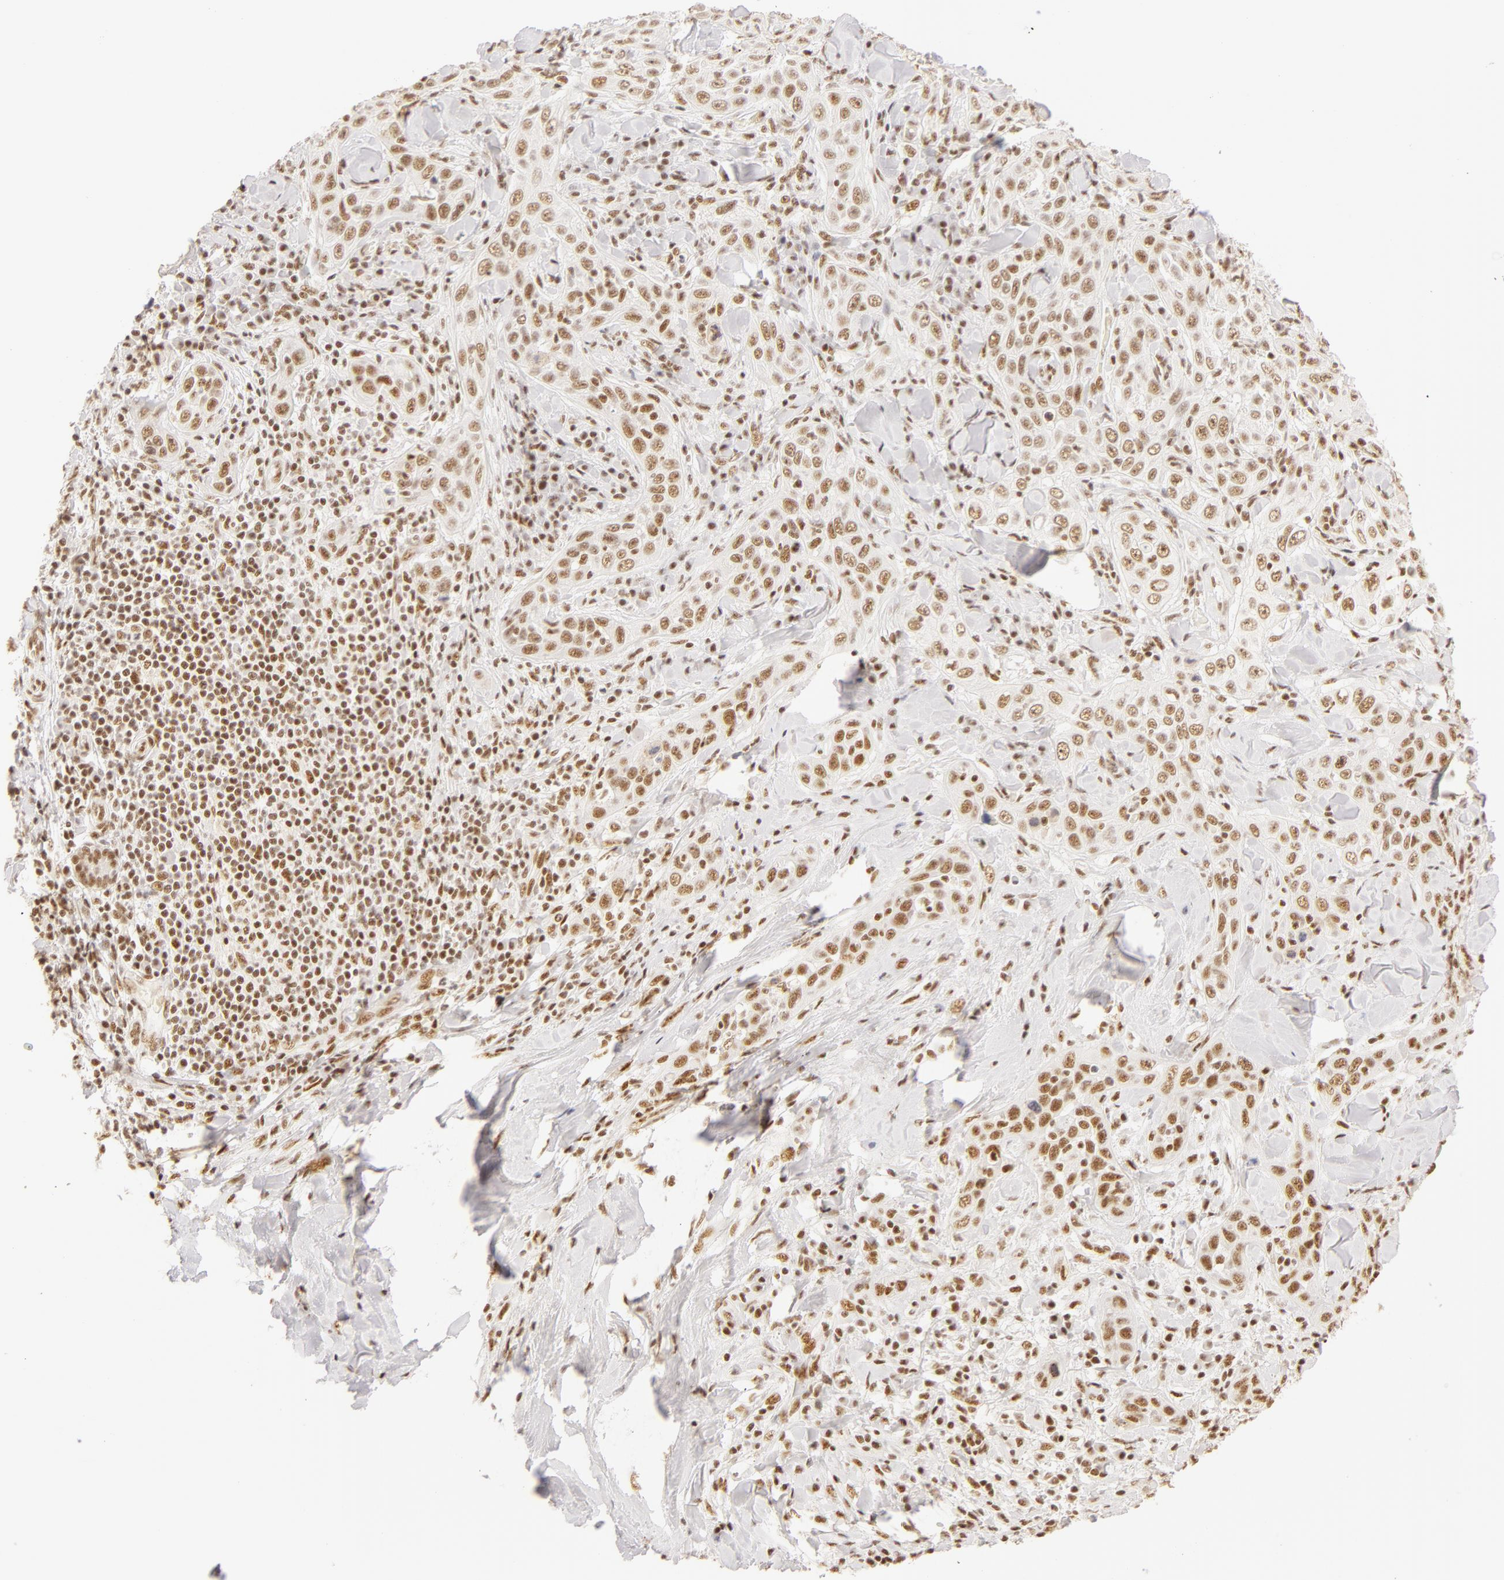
{"staining": {"intensity": "weak", "quantity": ">75%", "location": "nuclear"}, "tissue": "skin cancer", "cell_type": "Tumor cells", "image_type": "cancer", "snomed": [{"axis": "morphology", "description": "Squamous cell carcinoma, NOS"}, {"axis": "topography", "description": "Skin"}], "caption": "Squamous cell carcinoma (skin) was stained to show a protein in brown. There is low levels of weak nuclear positivity in about >75% of tumor cells.", "gene": "RBM39", "patient": {"sex": "male", "age": 84}}